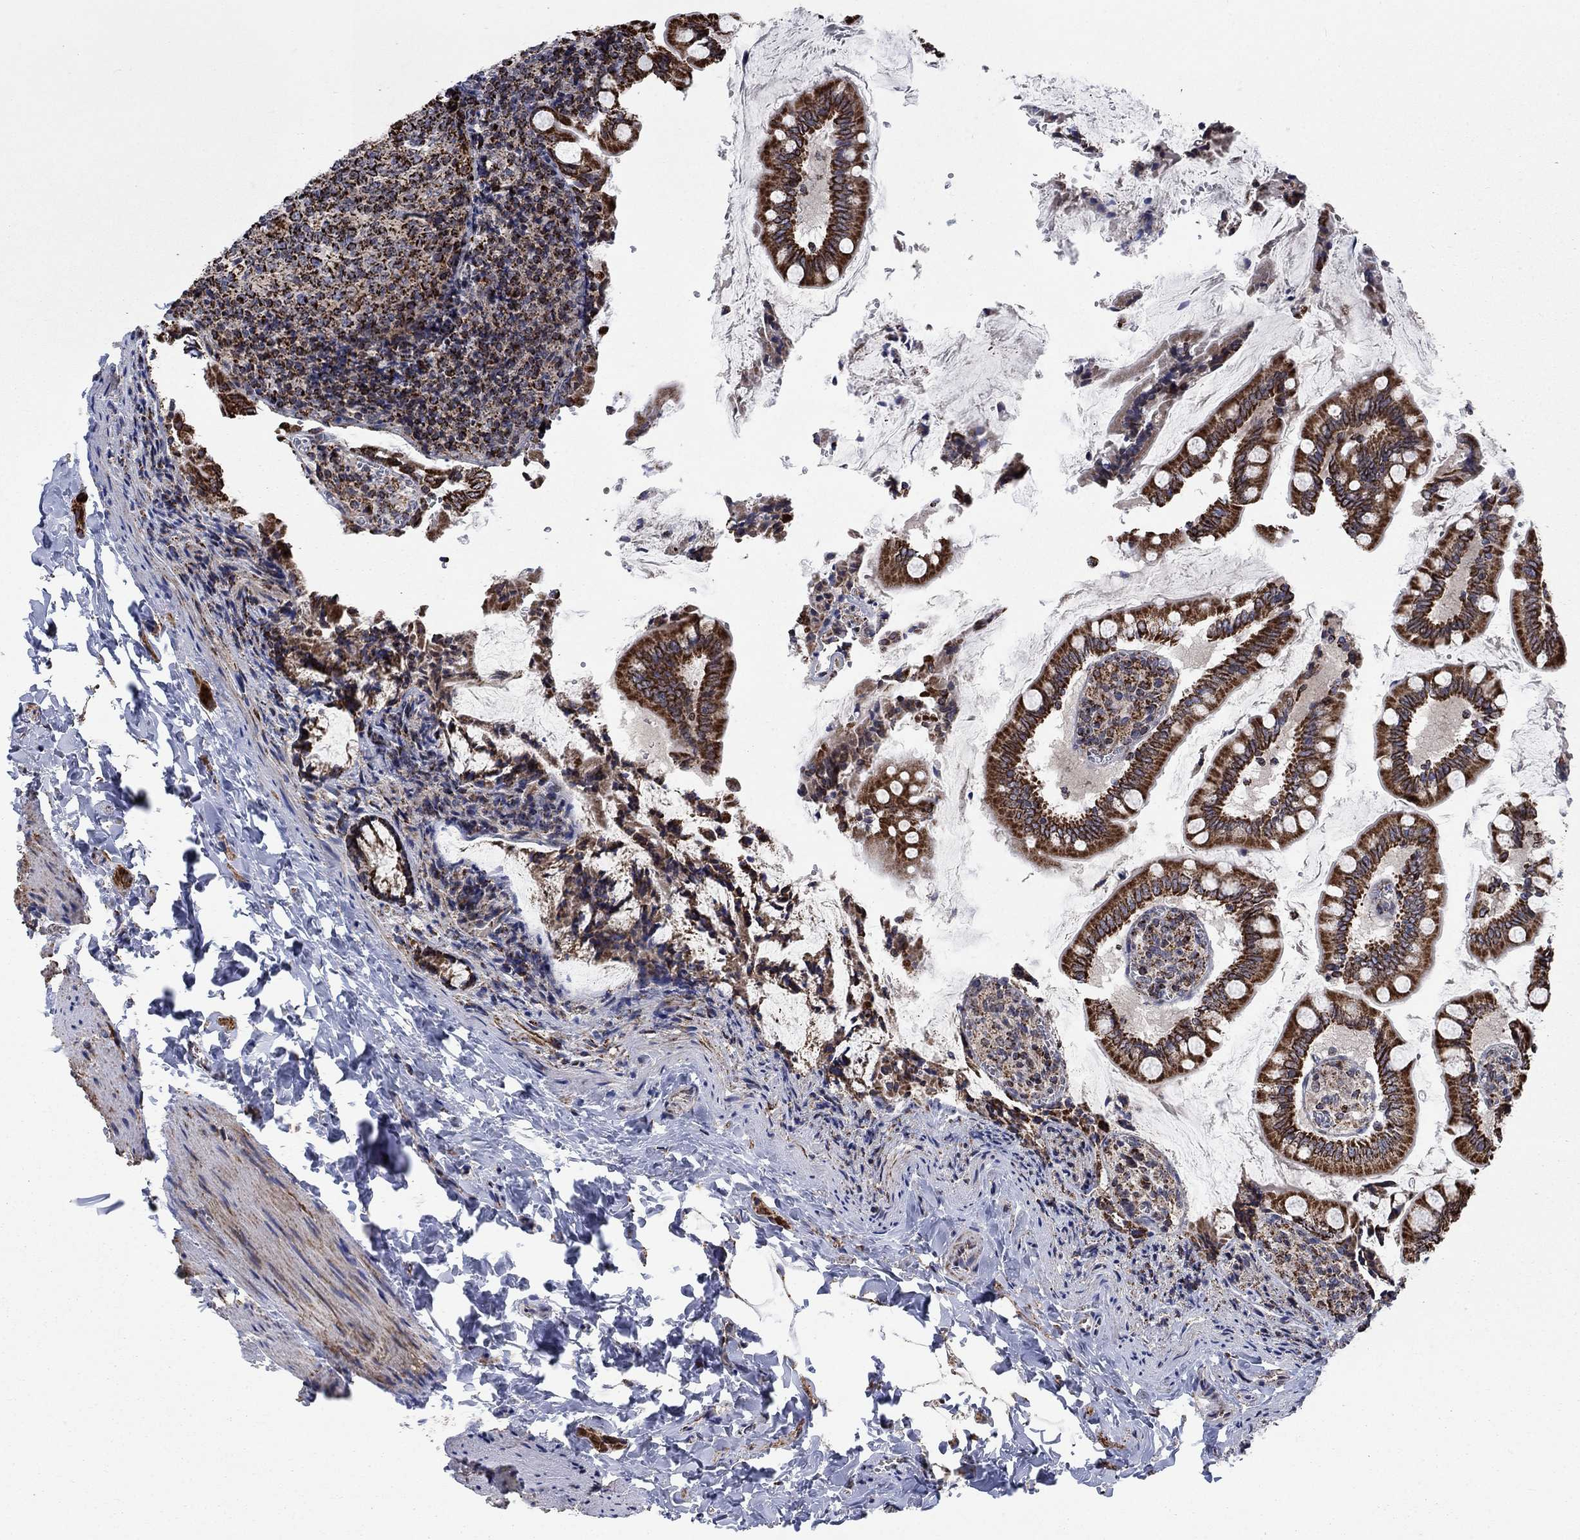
{"staining": {"intensity": "strong", "quantity": ">75%", "location": "cytoplasmic/membranous"}, "tissue": "small intestine", "cell_type": "Glandular cells", "image_type": "normal", "snomed": [{"axis": "morphology", "description": "Normal tissue, NOS"}, {"axis": "topography", "description": "Small intestine"}], "caption": "Immunohistochemistry staining of benign small intestine, which demonstrates high levels of strong cytoplasmic/membranous expression in approximately >75% of glandular cells indicating strong cytoplasmic/membranous protein expression. The staining was performed using DAB (3,3'-diaminobenzidine) (brown) for protein detection and nuclei were counterstained in hematoxylin (blue).", "gene": "MOAP1", "patient": {"sex": "female", "age": 56}}